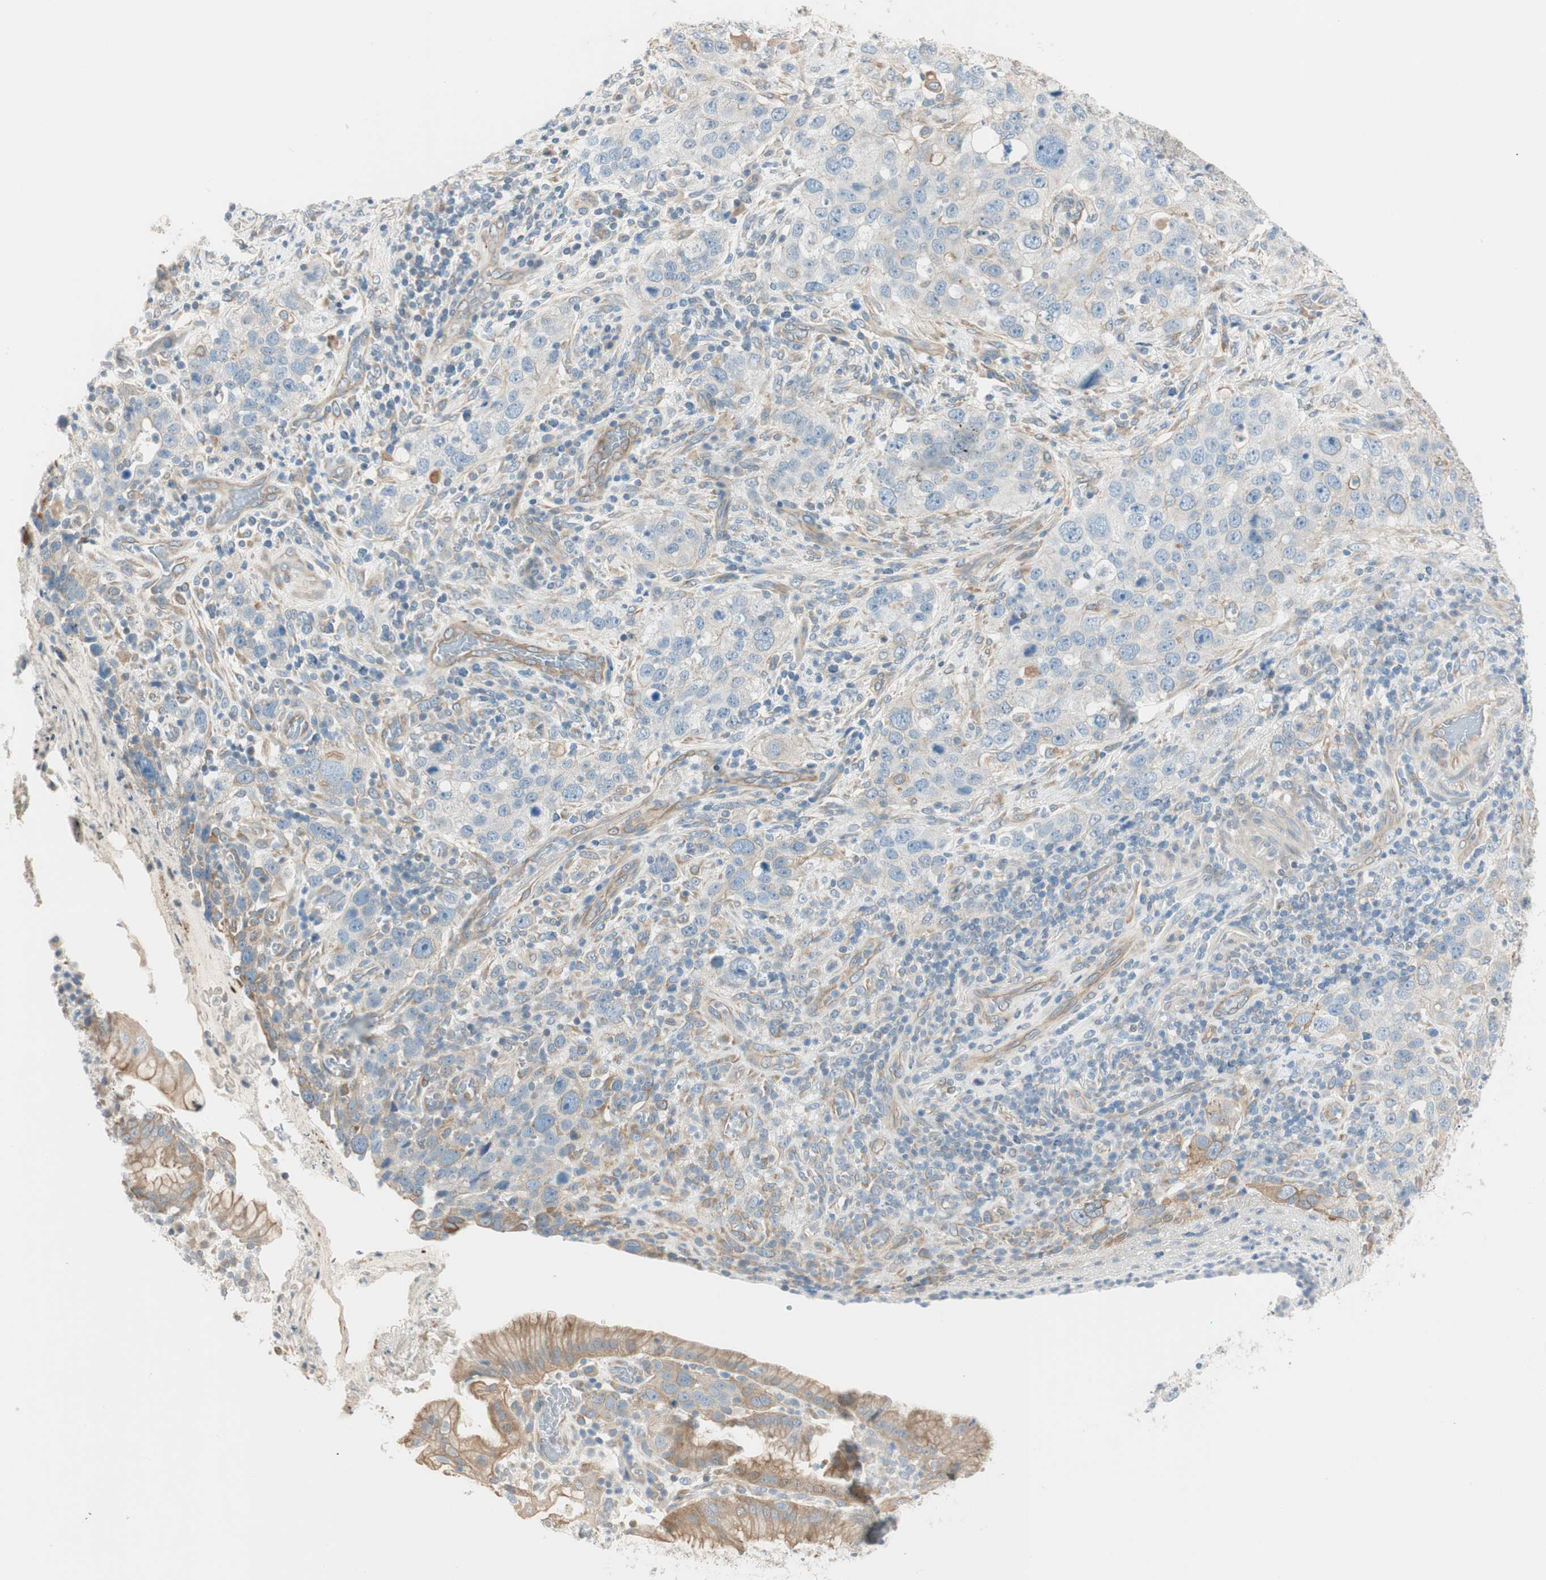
{"staining": {"intensity": "weak", "quantity": "<25%", "location": "cytoplasmic/membranous"}, "tissue": "stomach cancer", "cell_type": "Tumor cells", "image_type": "cancer", "snomed": [{"axis": "morphology", "description": "Normal tissue, NOS"}, {"axis": "morphology", "description": "Adenocarcinoma, NOS"}, {"axis": "topography", "description": "Stomach"}], "caption": "DAB (3,3'-diaminobenzidine) immunohistochemical staining of human stomach cancer displays no significant staining in tumor cells. (Immunohistochemistry, brightfield microscopy, high magnification).", "gene": "CDK3", "patient": {"sex": "male", "age": 48}}